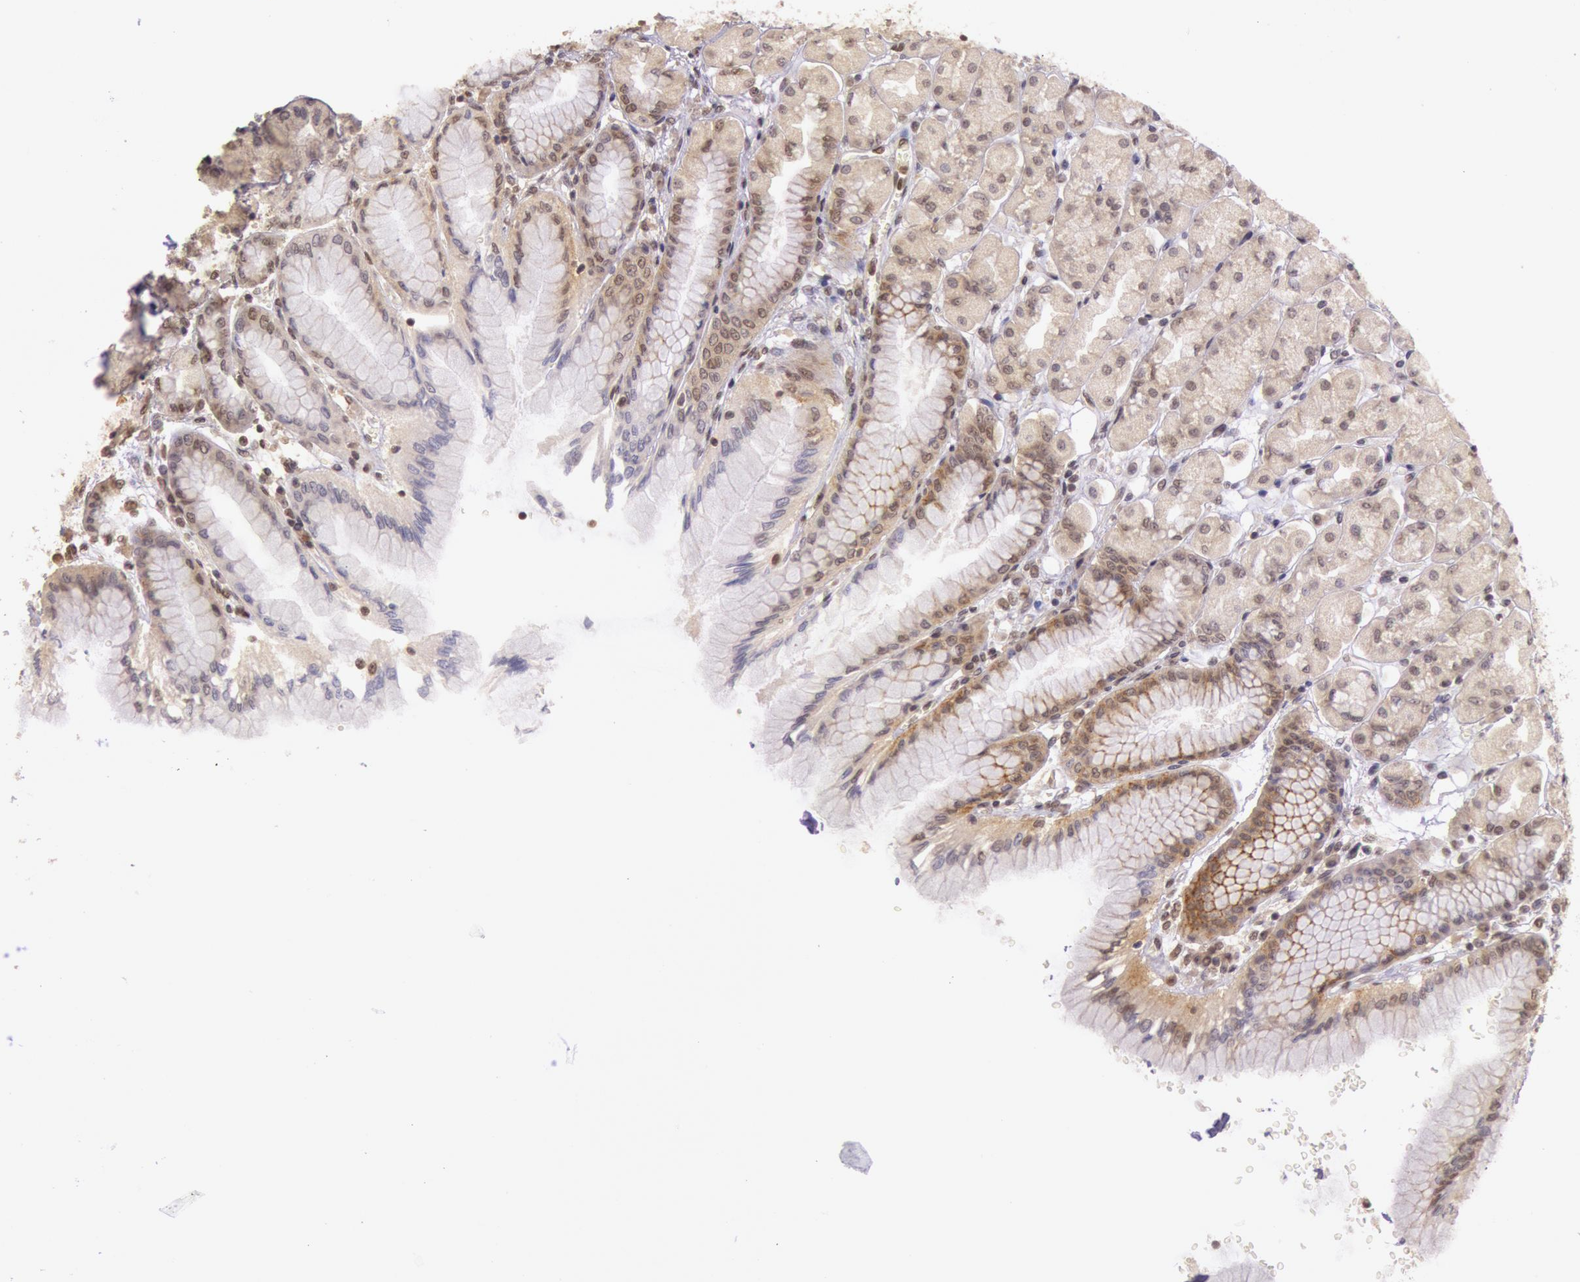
{"staining": {"intensity": "moderate", "quantity": "25%-75%", "location": "cytoplasmic/membranous,nuclear"}, "tissue": "stomach", "cell_type": "Glandular cells", "image_type": "normal", "snomed": [{"axis": "morphology", "description": "Normal tissue, NOS"}, {"axis": "topography", "description": "Stomach, upper"}], "caption": "Brown immunohistochemical staining in normal human stomach exhibits moderate cytoplasmic/membranous,nuclear expression in about 25%-75% of glandular cells.", "gene": "RTL10", "patient": {"sex": "female", "age": 56}}